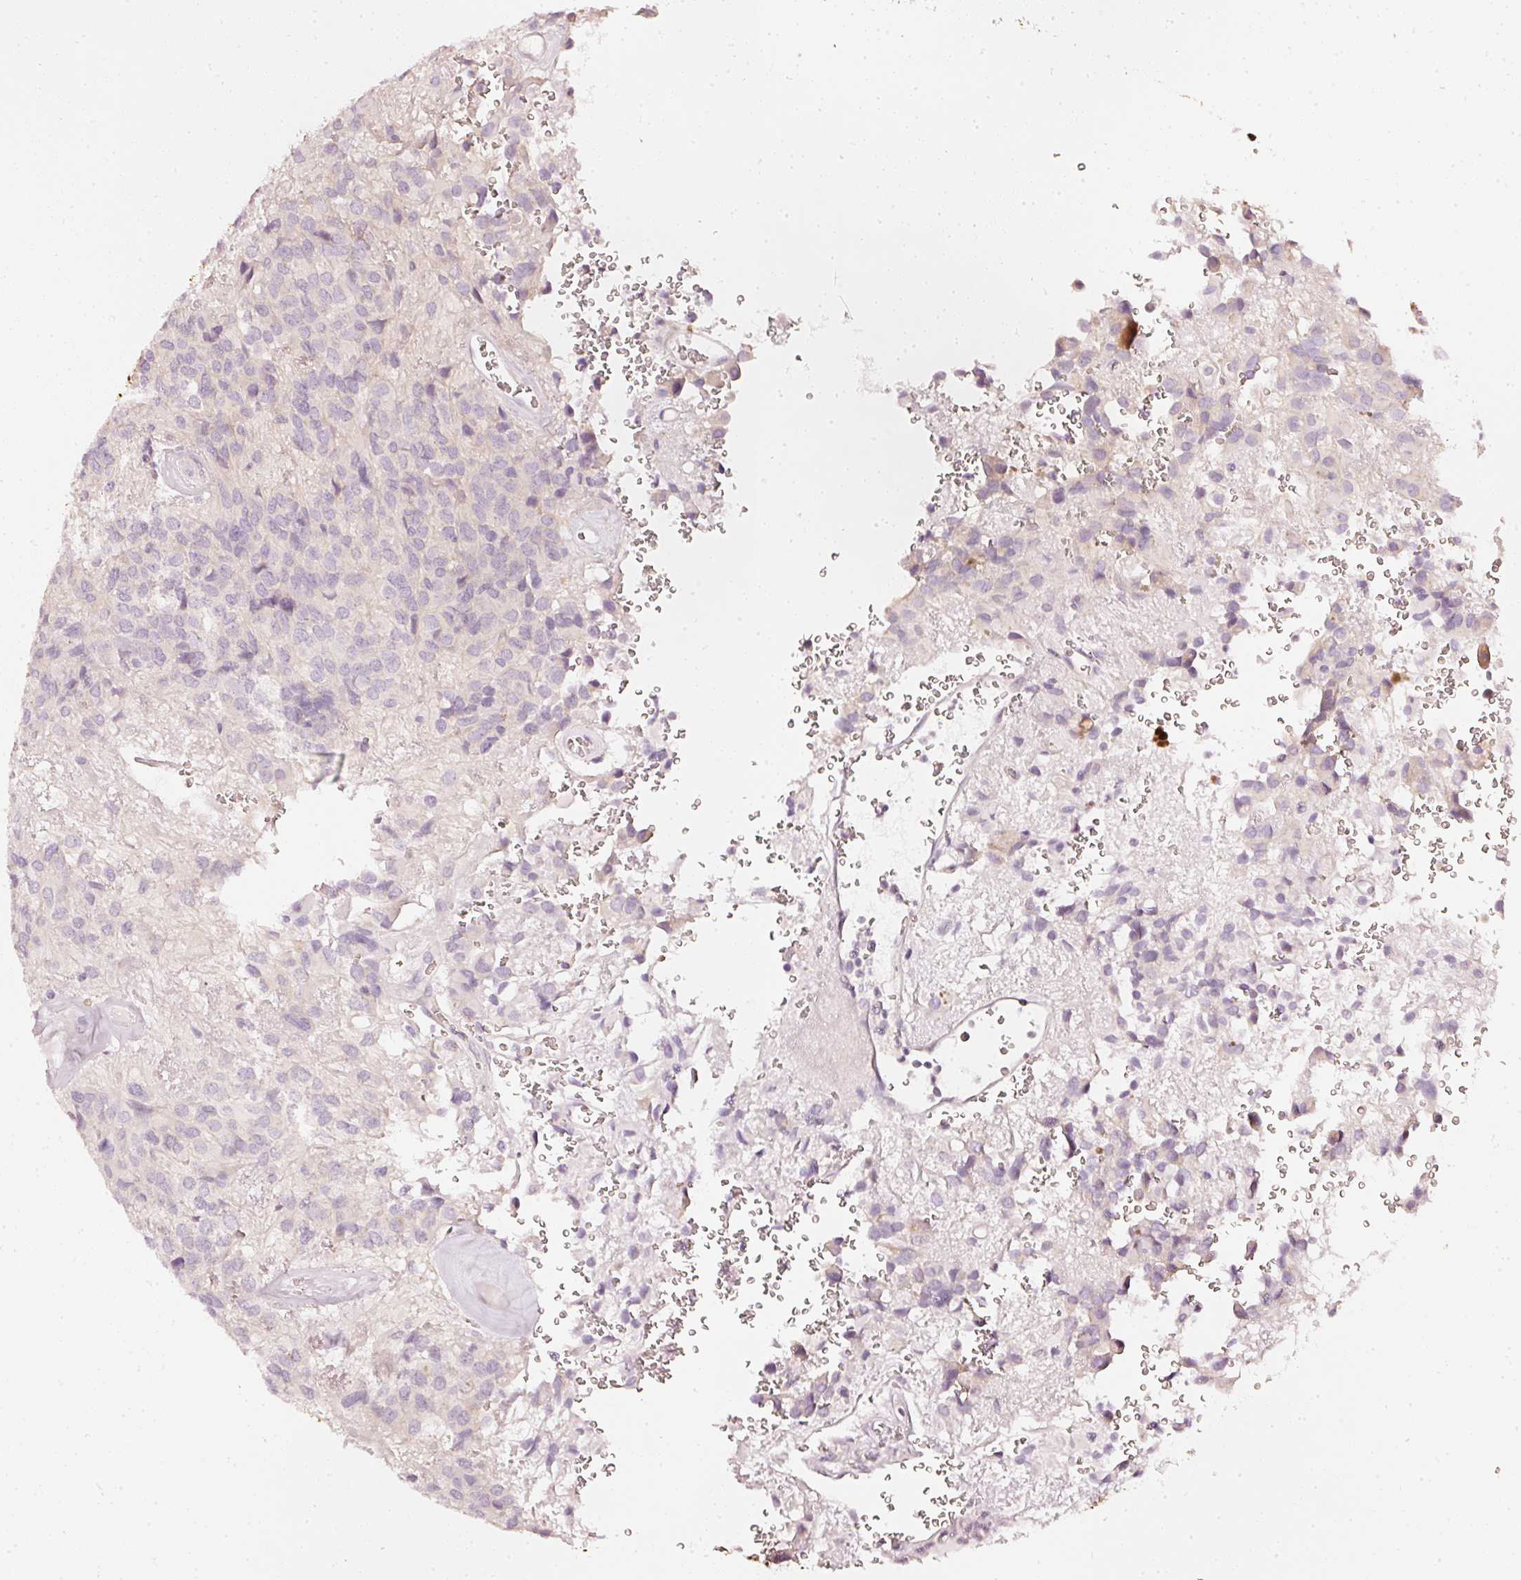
{"staining": {"intensity": "negative", "quantity": "none", "location": "none"}, "tissue": "glioma", "cell_type": "Tumor cells", "image_type": "cancer", "snomed": [{"axis": "morphology", "description": "Glioma, malignant, Low grade"}, {"axis": "topography", "description": "Brain"}], "caption": "There is no significant positivity in tumor cells of glioma. (Immunohistochemistry, brightfield microscopy, high magnification).", "gene": "CNP", "patient": {"sex": "male", "age": 56}}